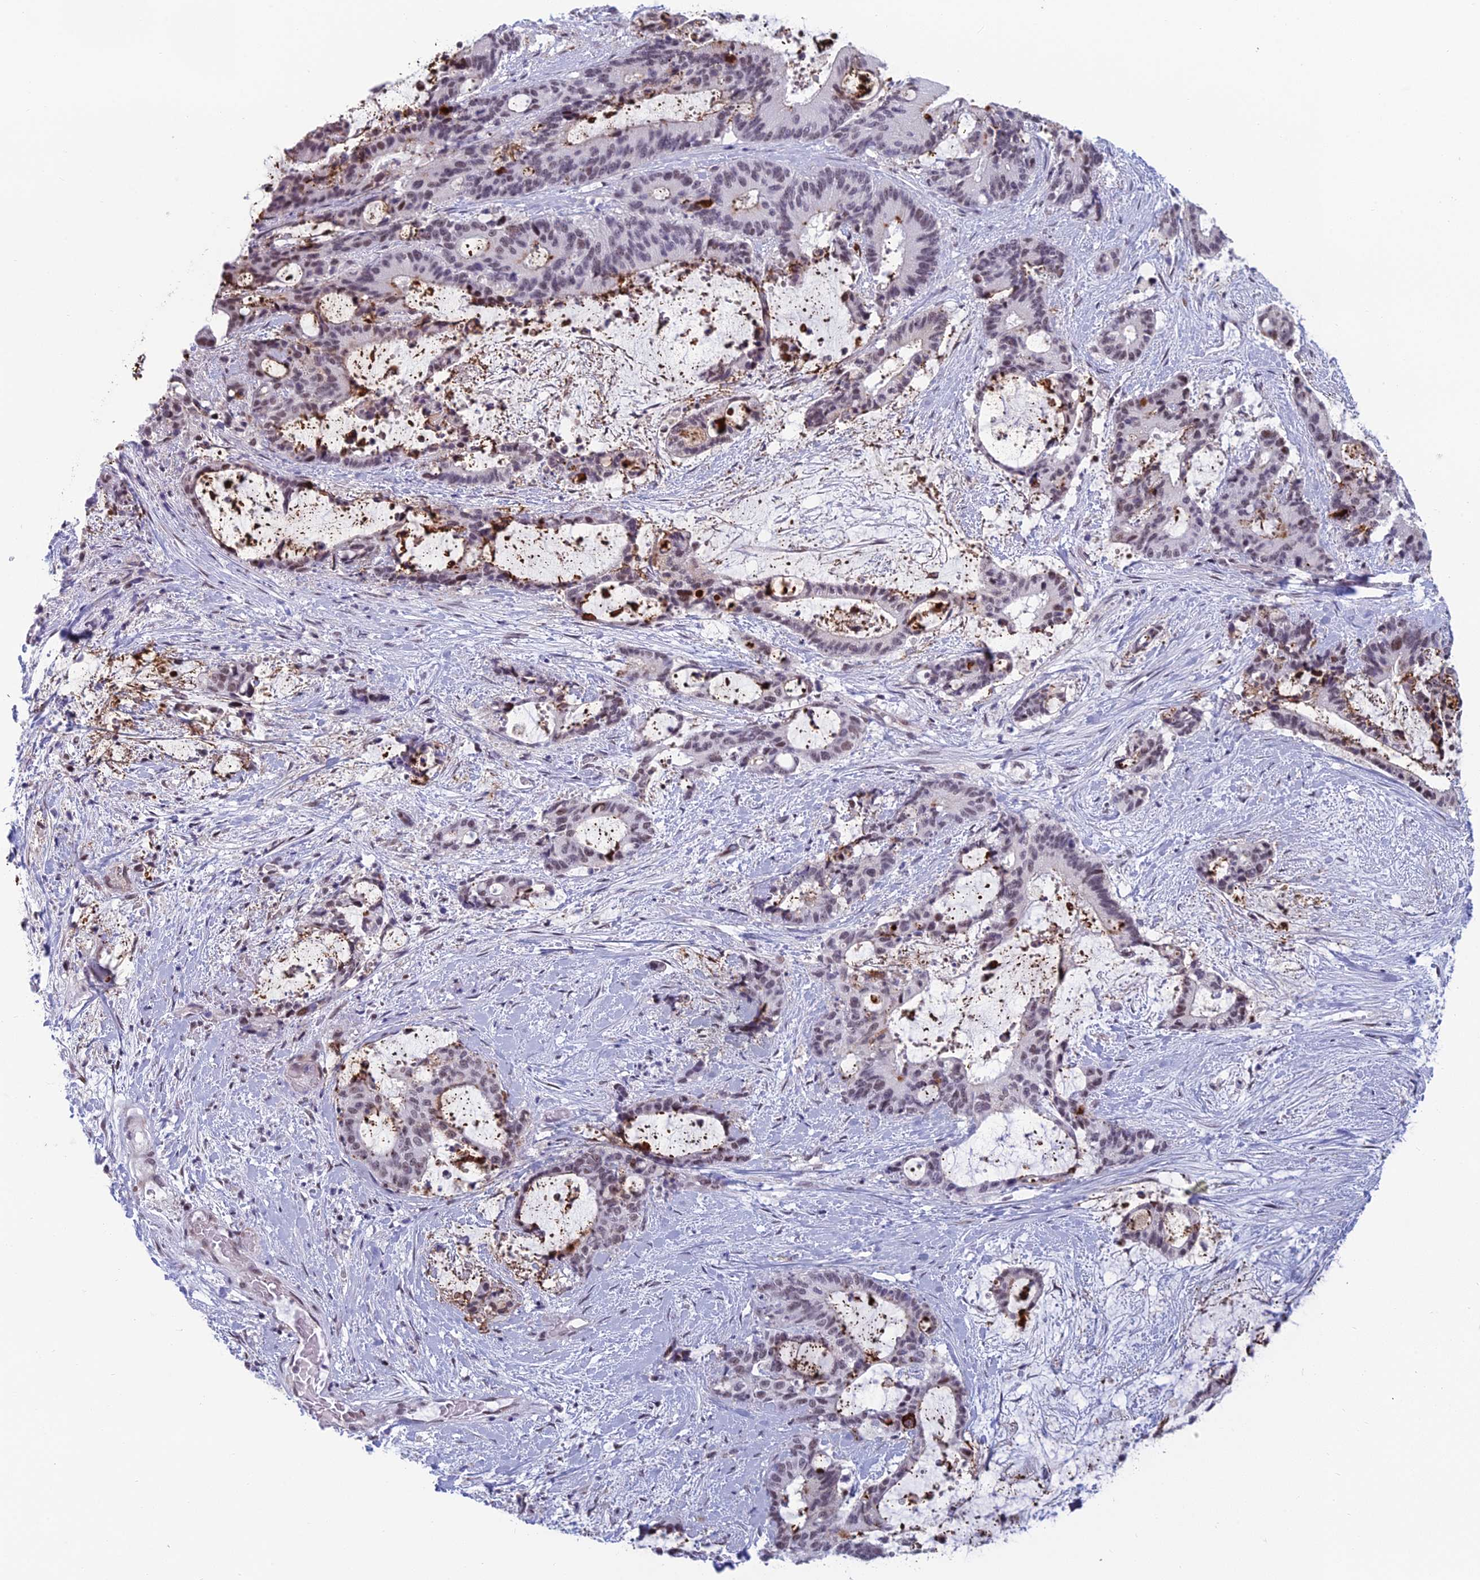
{"staining": {"intensity": "weak", "quantity": "<25%", "location": "nuclear"}, "tissue": "liver cancer", "cell_type": "Tumor cells", "image_type": "cancer", "snomed": [{"axis": "morphology", "description": "Normal tissue, NOS"}, {"axis": "morphology", "description": "Cholangiocarcinoma"}, {"axis": "topography", "description": "Liver"}, {"axis": "topography", "description": "Peripheral nerve tissue"}], "caption": "This is an immunohistochemistry micrograph of human liver cancer (cholangiocarcinoma). There is no staining in tumor cells.", "gene": "RGS17", "patient": {"sex": "female", "age": 73}}